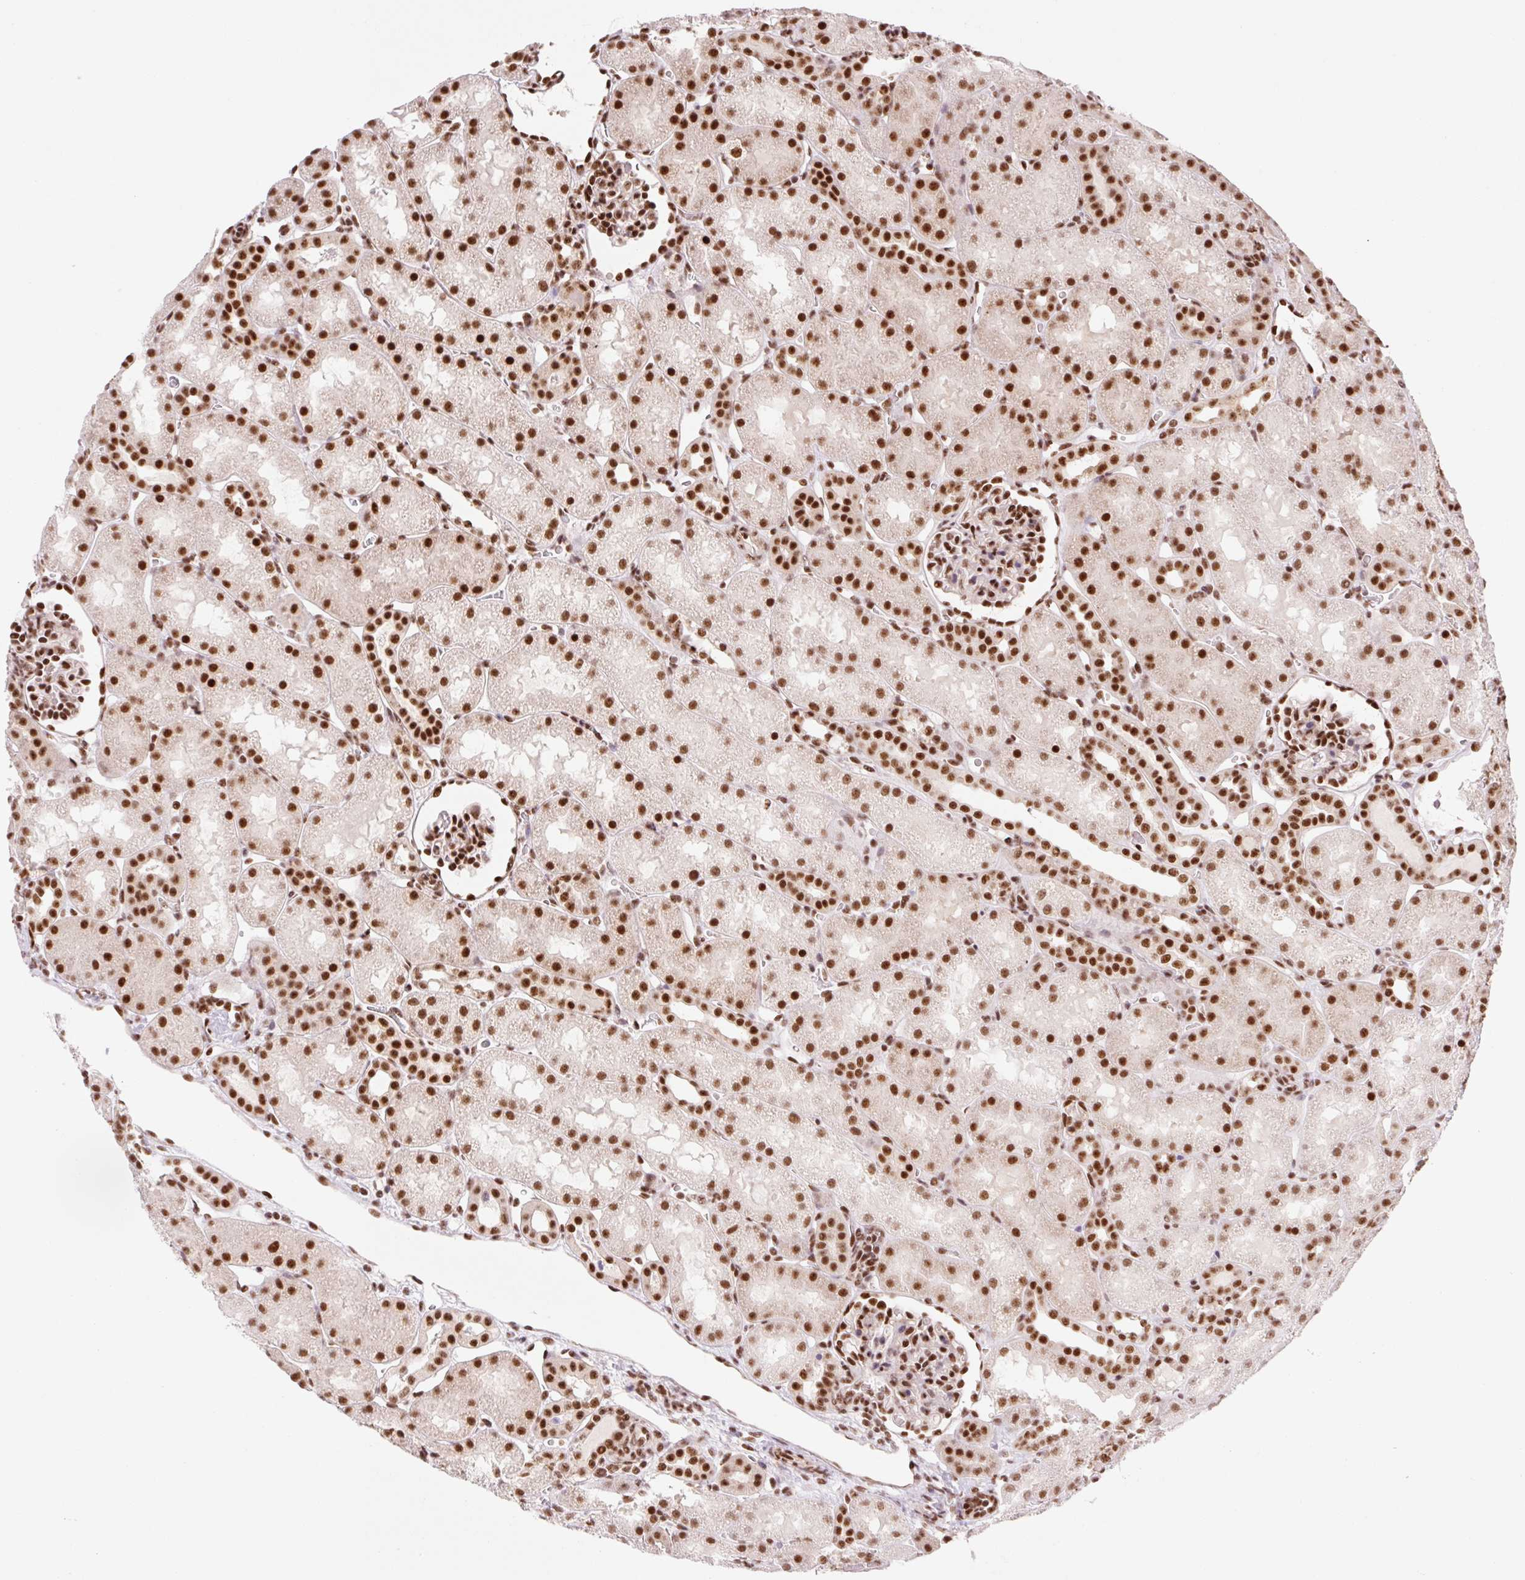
{"staining": {"intensity": "strong", "quantity": ">75%", "location": "nuclear"}, "tissue": "kidney", "cell_type": "Cells in glomeruli", "image_type": "normal", "snomed": [{"axis": "morphology", "description": "Normal tissue, NOS"}, {"axis": "topography", "description": "Kidney"}], "caption": "Immunohistochemical staining of benign human kidney reveals >75% levels of strong nuclear protein staining in approximately >75% of cells in glomeruli. (Stains: DAB (3,3'-diaminobenzidine) in brown, nuclei in blue, Microscopy: brightfield microscopy at high magnification).", "gene": "PRDM11", "patient": {"sex": "male", "age": 2}}